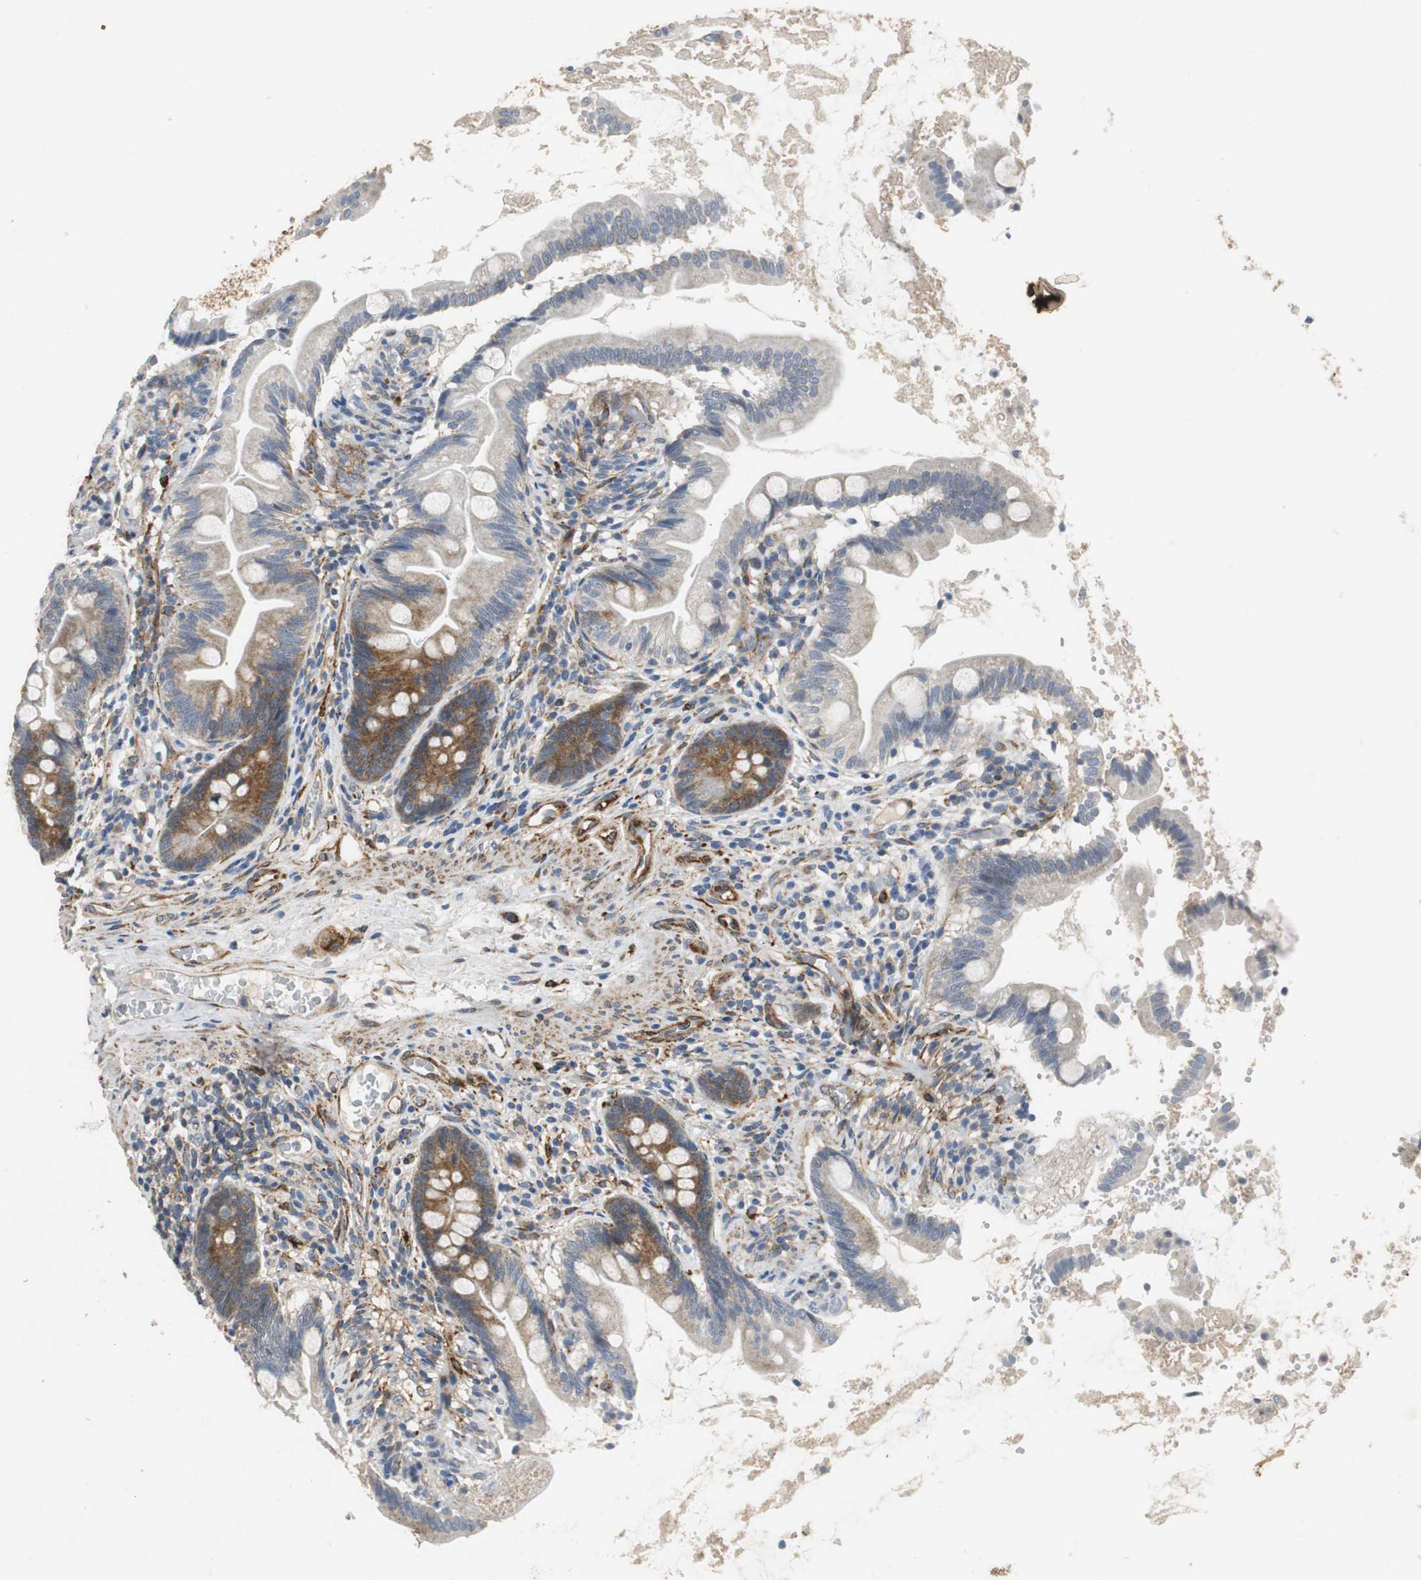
{"staining": {"intensity": "moderate", "quantity": ">75%", "location": "cytoplasmic/membranous"}, "tissue": "small intestine", "cell_type": "Glandular cells", "image_type": "normal", "snomed": [{"axis": "morphology", "description": "Normal tissue, NOS"}, {"axis": "topography", "description": "Small intestine"}], "caption": "Small intestine was stained to show a protein in brown. There is medium levels of moderate cytoplasmic/membranous positivity in about >75% of glandular cells. (DAB (3,3'-diaminobenzidine) IHC, brown staining for protein, blue staining for nuclei).", "gene": "ISCU", "patient": {"sex": "female", "age": 56}}